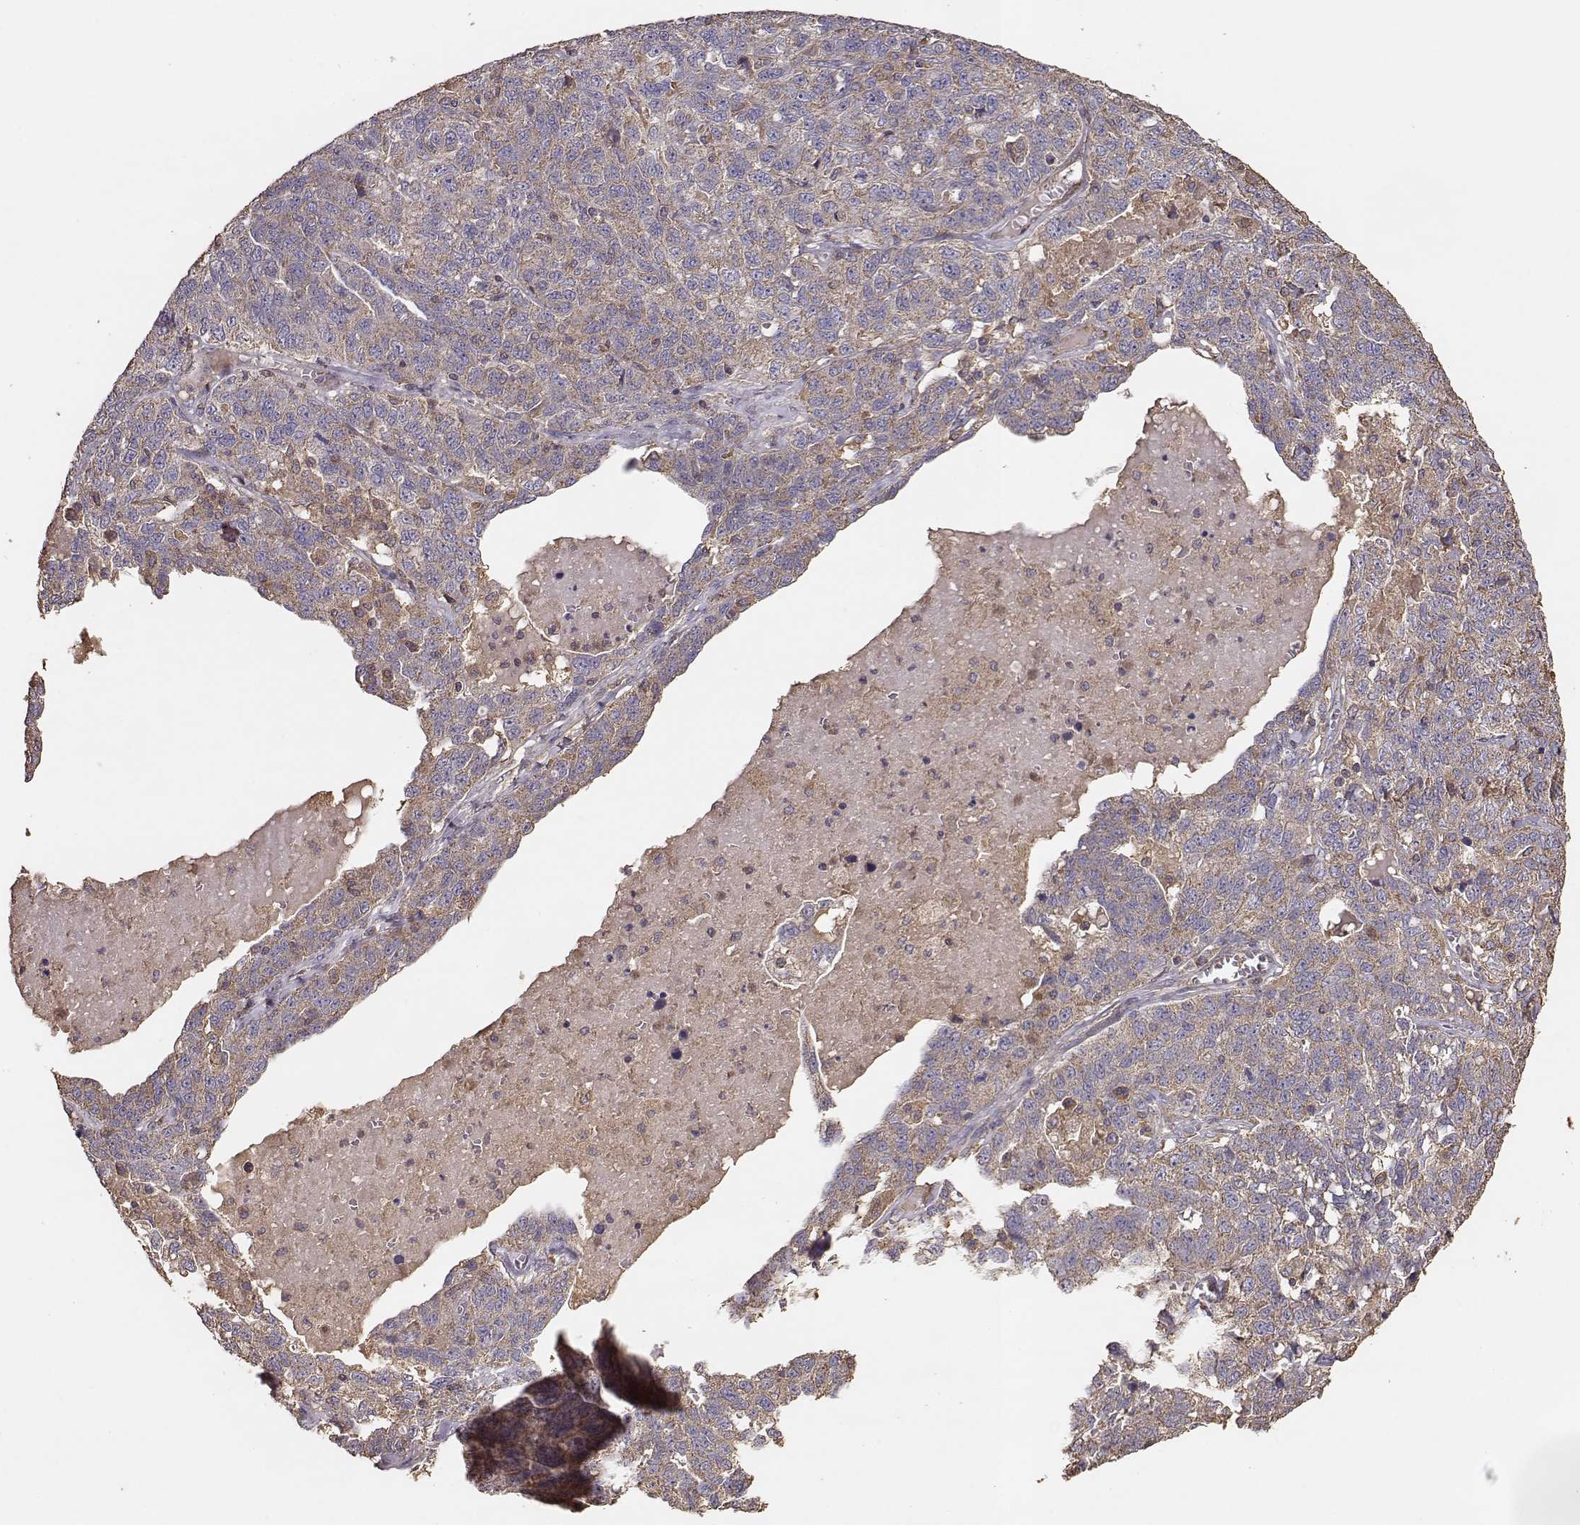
{"staining": {"intensity": "weak", "quantity": ">75%", "location": "cytoplasmic/membranous"}, "tissue": "ovarian cancer", "cell_type": "Tumor cells", "image_type": "cancer", "snomed": [{"axis": "morphology", "description": "Cystadenocarcinoma, serous, NOS"}, {"axis": "topography", "description": "Ovary"}], "caption": "This image shows immunohistochemistry (IHC) staining of human ovarian cancer (serous cystadenocarcinoma), with low weak cytoplasmic/membranous positivity in approximately >75% of tumor cells.", "gene": "TARS3", "patient": {"sex": "female", "age": 71}}